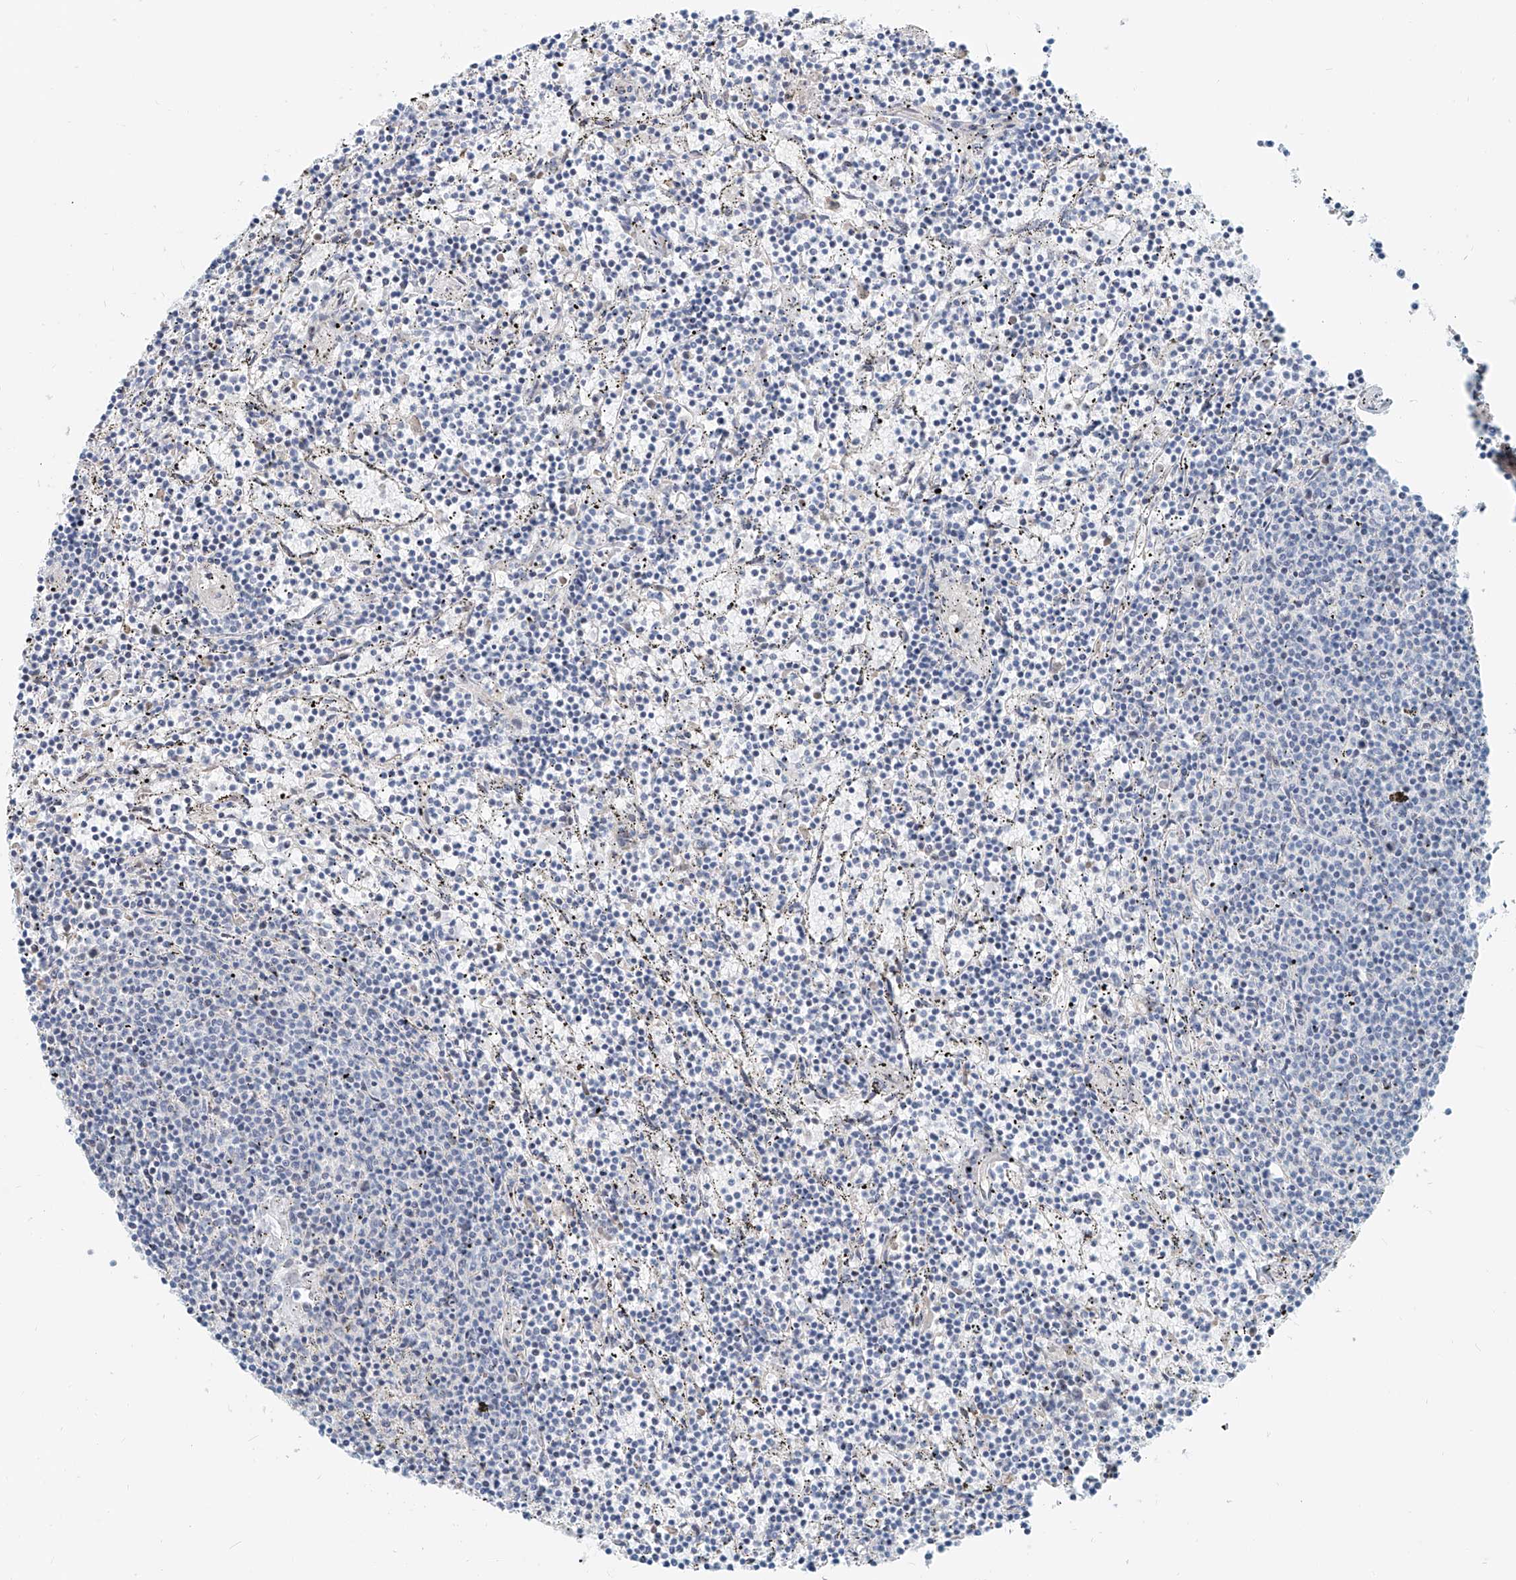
{"staining": {"intensity": "negative", "quantity": "none", "location": "none"}, "tissue": "lymphoma", "cell_type": "Tumor cells", "image_type": "cancer", "snomed": [{"axis": "morphology", "description": "Malignant lymphoma, non-Hodgkin's type, Low grade"}, {"axis": "topography", "description": "Spleen"}], "caption": "Immunohistochemistry of low-grade malignant lymphoma, non-Hodgkin's type displays no positivity in tumor cells.", "gene": "SASH1", "patient": {"sex": "female", "age": 50}}